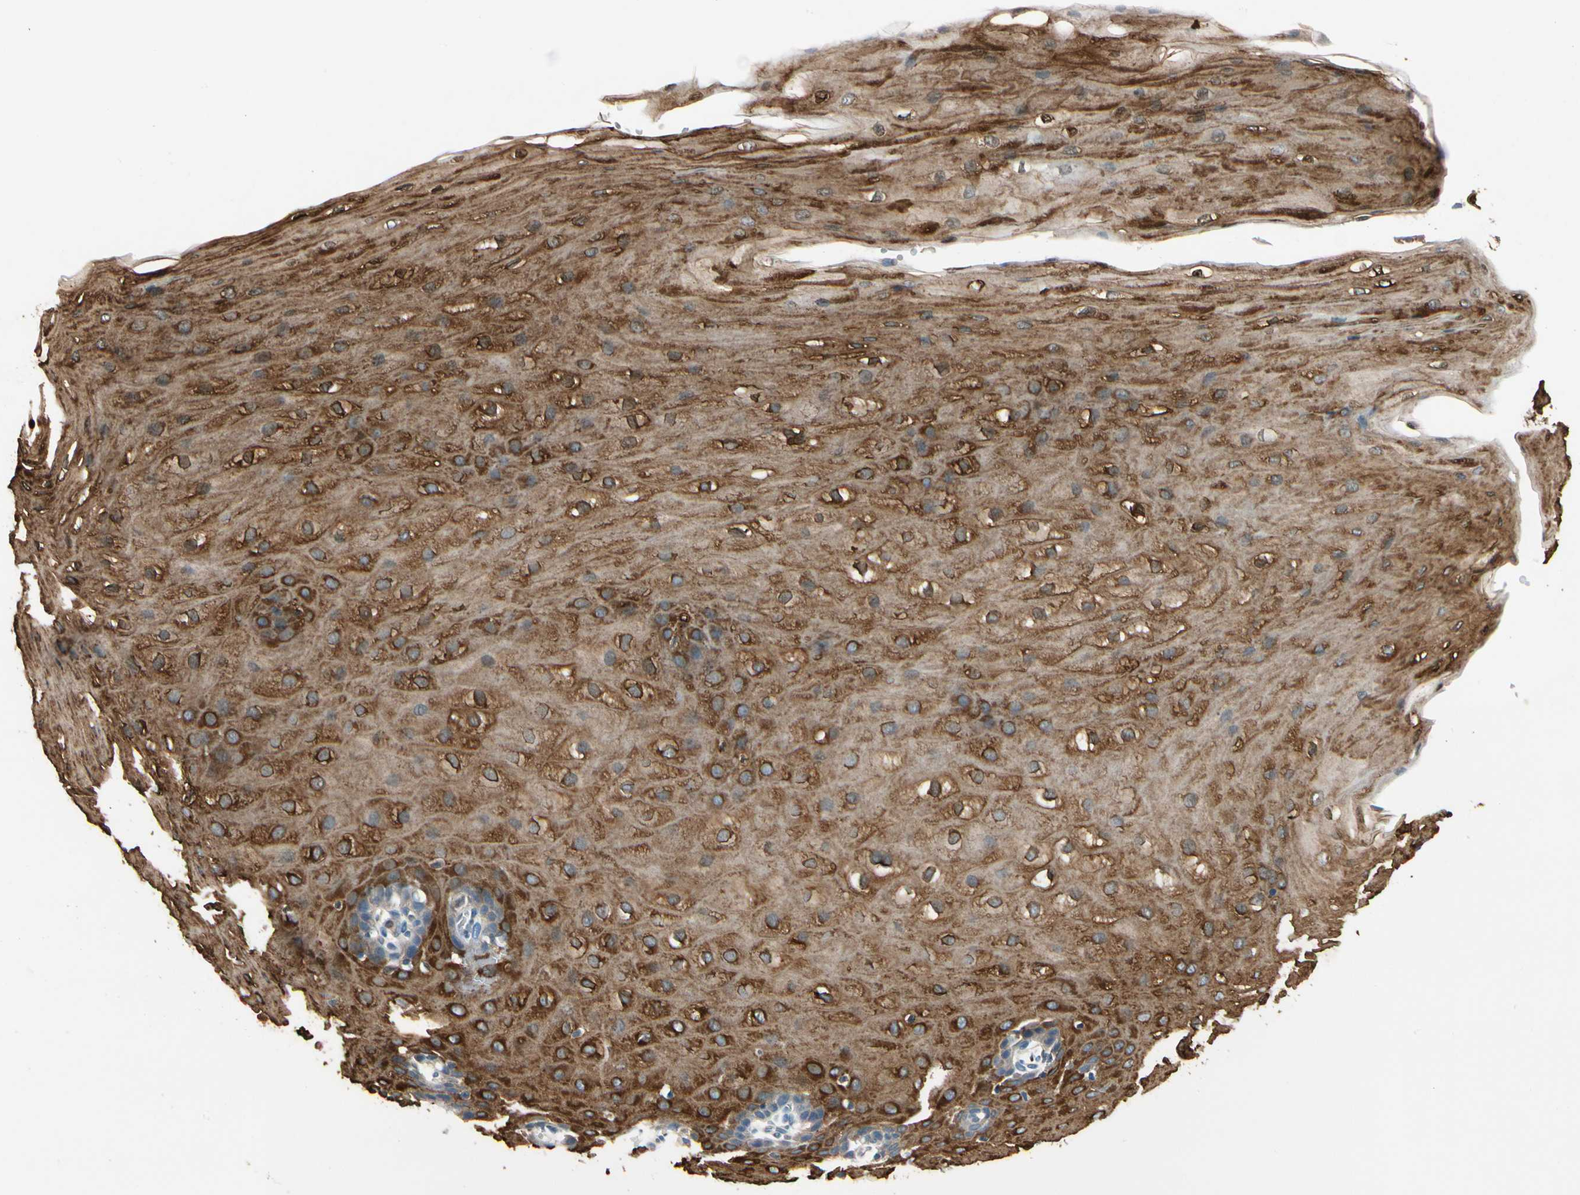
{"staining": {"intensity": "strong", "quantity": ">75%", "location": "cytoplasmic/membranous"}, "tissue": "esophagus", "cell_type": "Squamous epithelial cells", "image_type": "normal", "snomed": [{"axis": "morphology", "description": "Normal tissue, NOS"}, {"axis": "topography", "description": "Esophagus"}], "caption": "Protein staining reveals strong cytoplasmic/membranous staining in approximately >75% of squamous epithelial cells in benign esophagus. (Stains: DAB in brown, nuclei in blue, Microscopy: brightfield microscopy at high magnification).", "gene": "STK40", "patient": {"sex": "male", "age": 70}}